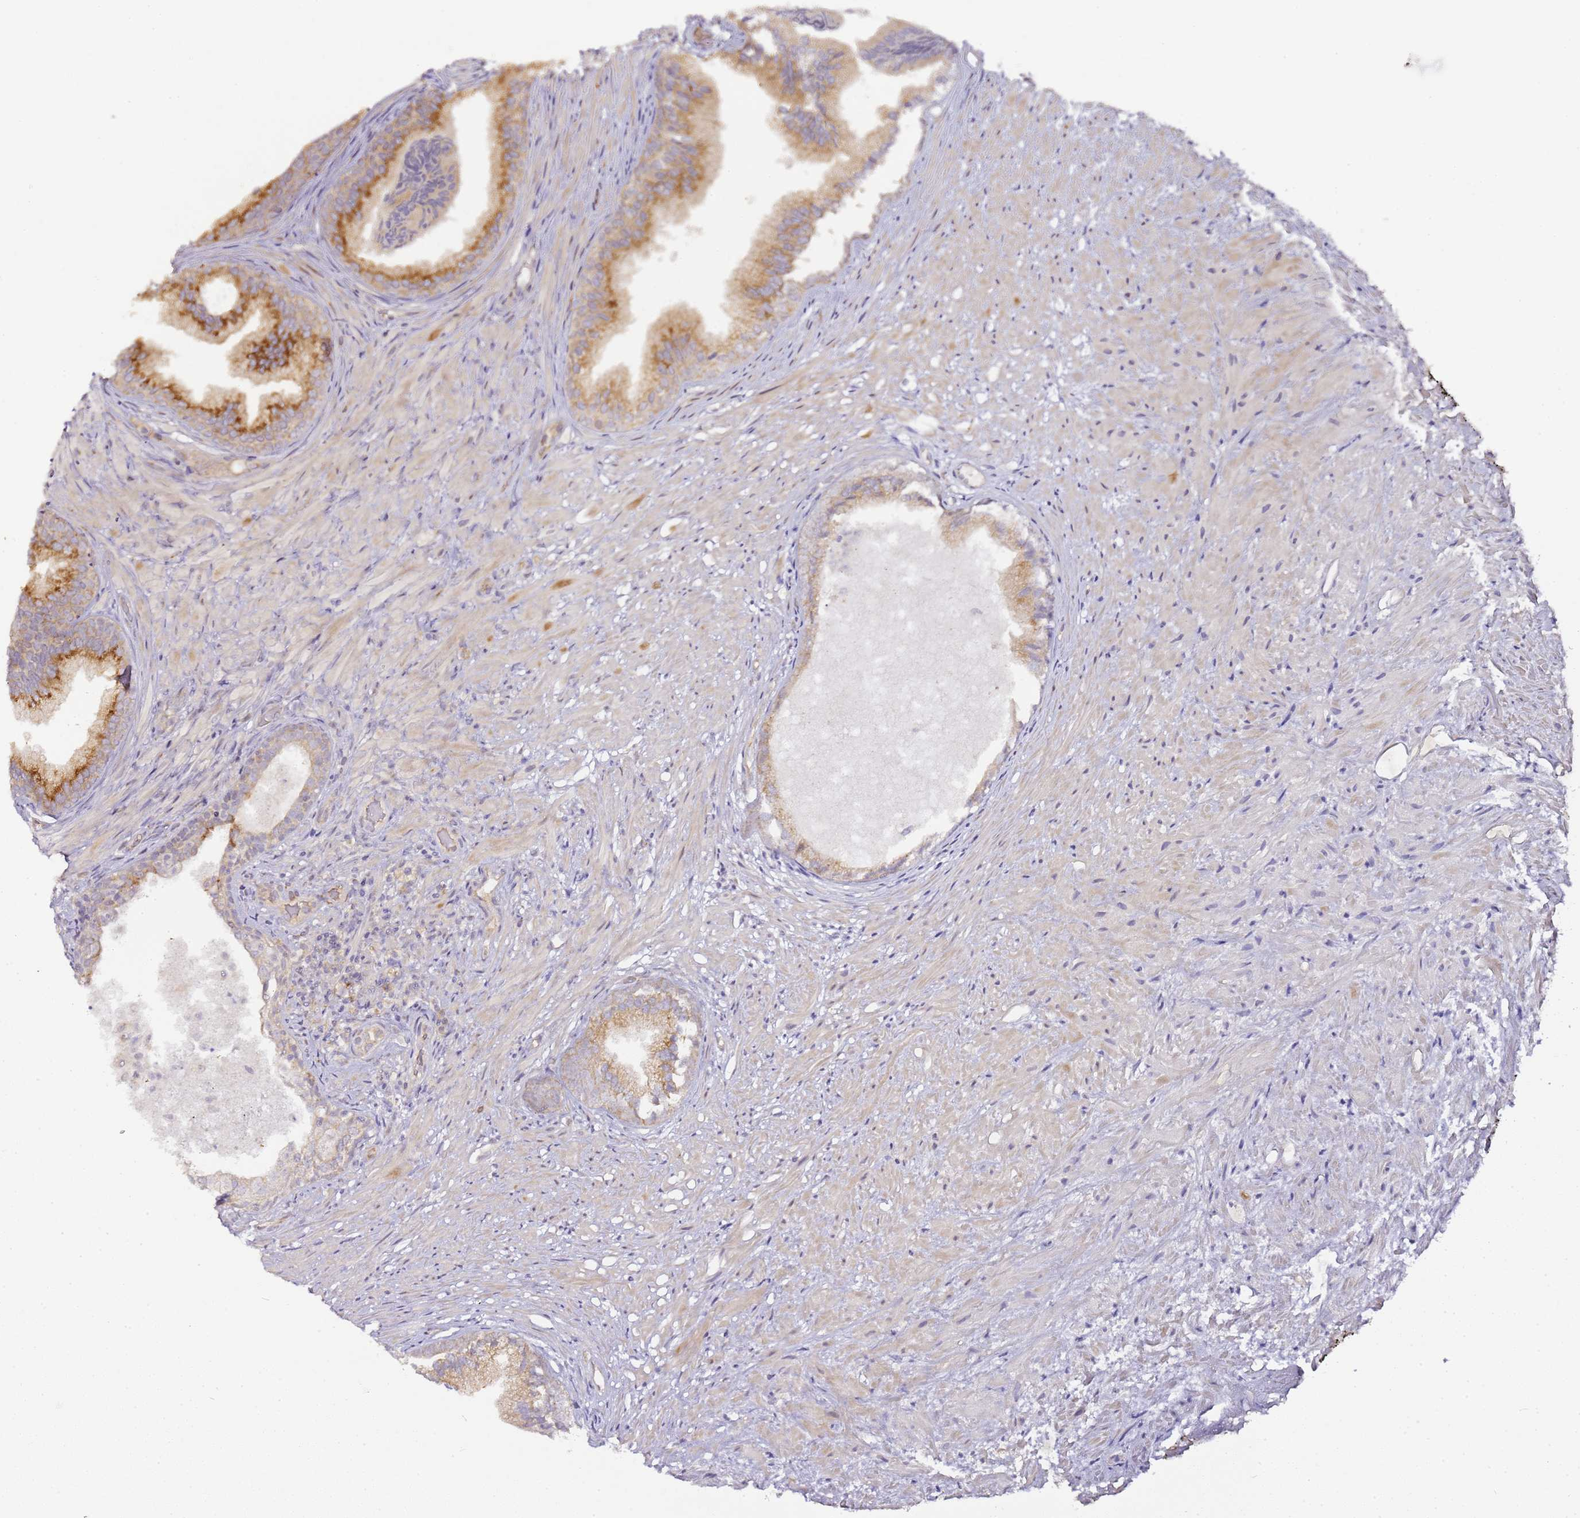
{"staining": {"intensity": "strong", "quantity": "25%-75%", "location": "cytoplasmic/membranous"}, "tissue": "prostate", "cell_type": "Glandular cells", "image_type": "normal", "snomed": [{"axis": "morphology", "description": "Normal tissue, NOS"}, {"axis": "topography", "description": "Prostate"}], "caption": "IHC micrograph of benign prostate: human prostate stained using immunohistochemistry (IHC) displays high levels of strong protein expression localized specifically in the cytoplasmic/membranous of glandular cells, appearing as a cytoplasmic/membranous brown color.", "gene": "MRPL49", "patient": {"sex": "male", "age": 76}}